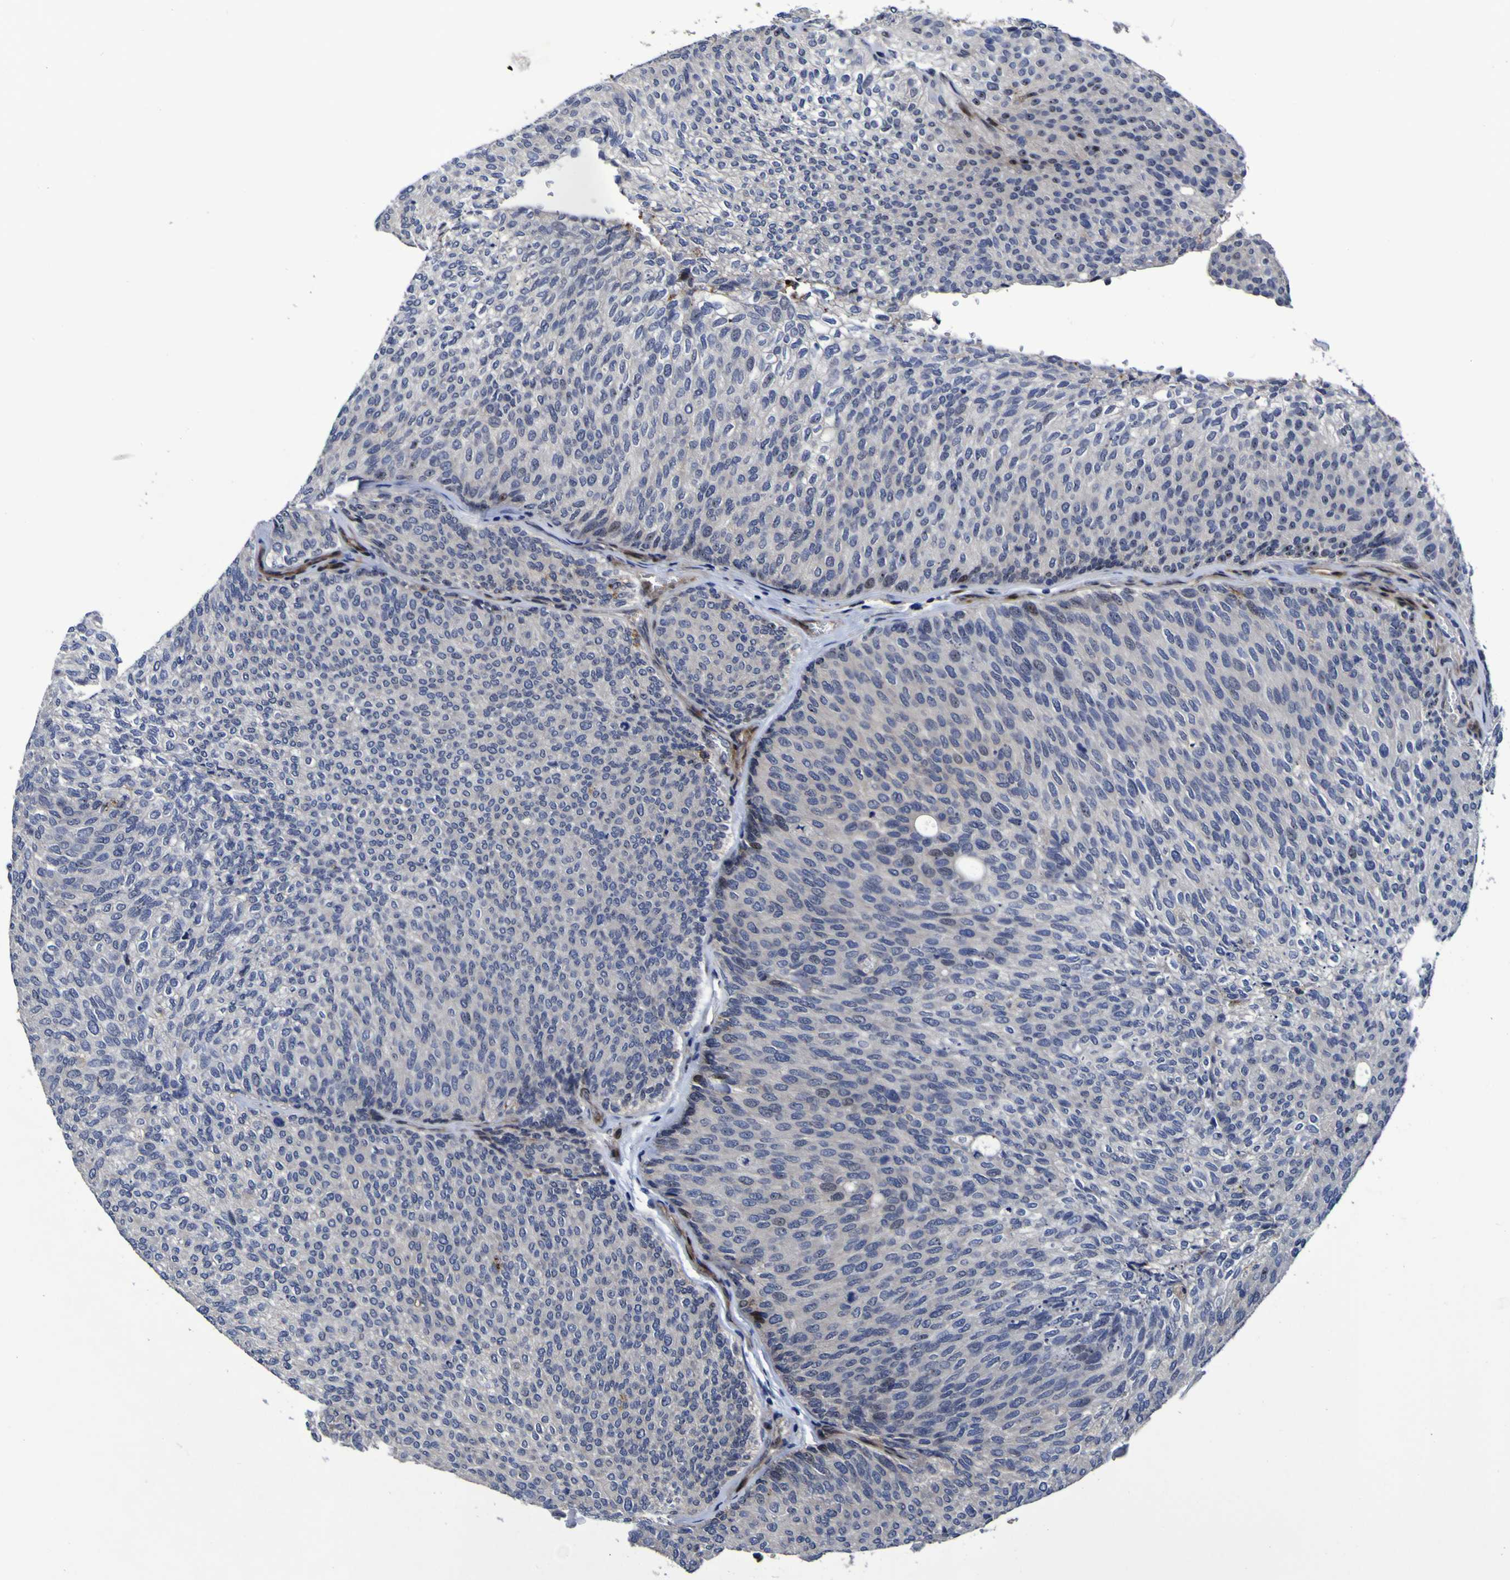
{"staining": {"intensity": "negative", "quantity": "none", "location": "none"}, "tissue": "urothelial cancer", "cell_type": "Tumor cells", "image_type": "cancer", "snomed": [{"axis": "morphology", "description": "Urothelial carcinoma, Low grade"}, {"axis": "topography", "description": "Urinary bladder"}], "caption": "IHC of low-grade urothelial carcinoma displays no expression in tumor cells. (DAB (3,3'-diaminobenzidine) immunohistochemistry visualized using brightfield microscopy, high magnification).", "gene": "MGLL", "patient": {"sex": "female", "age": 79}}